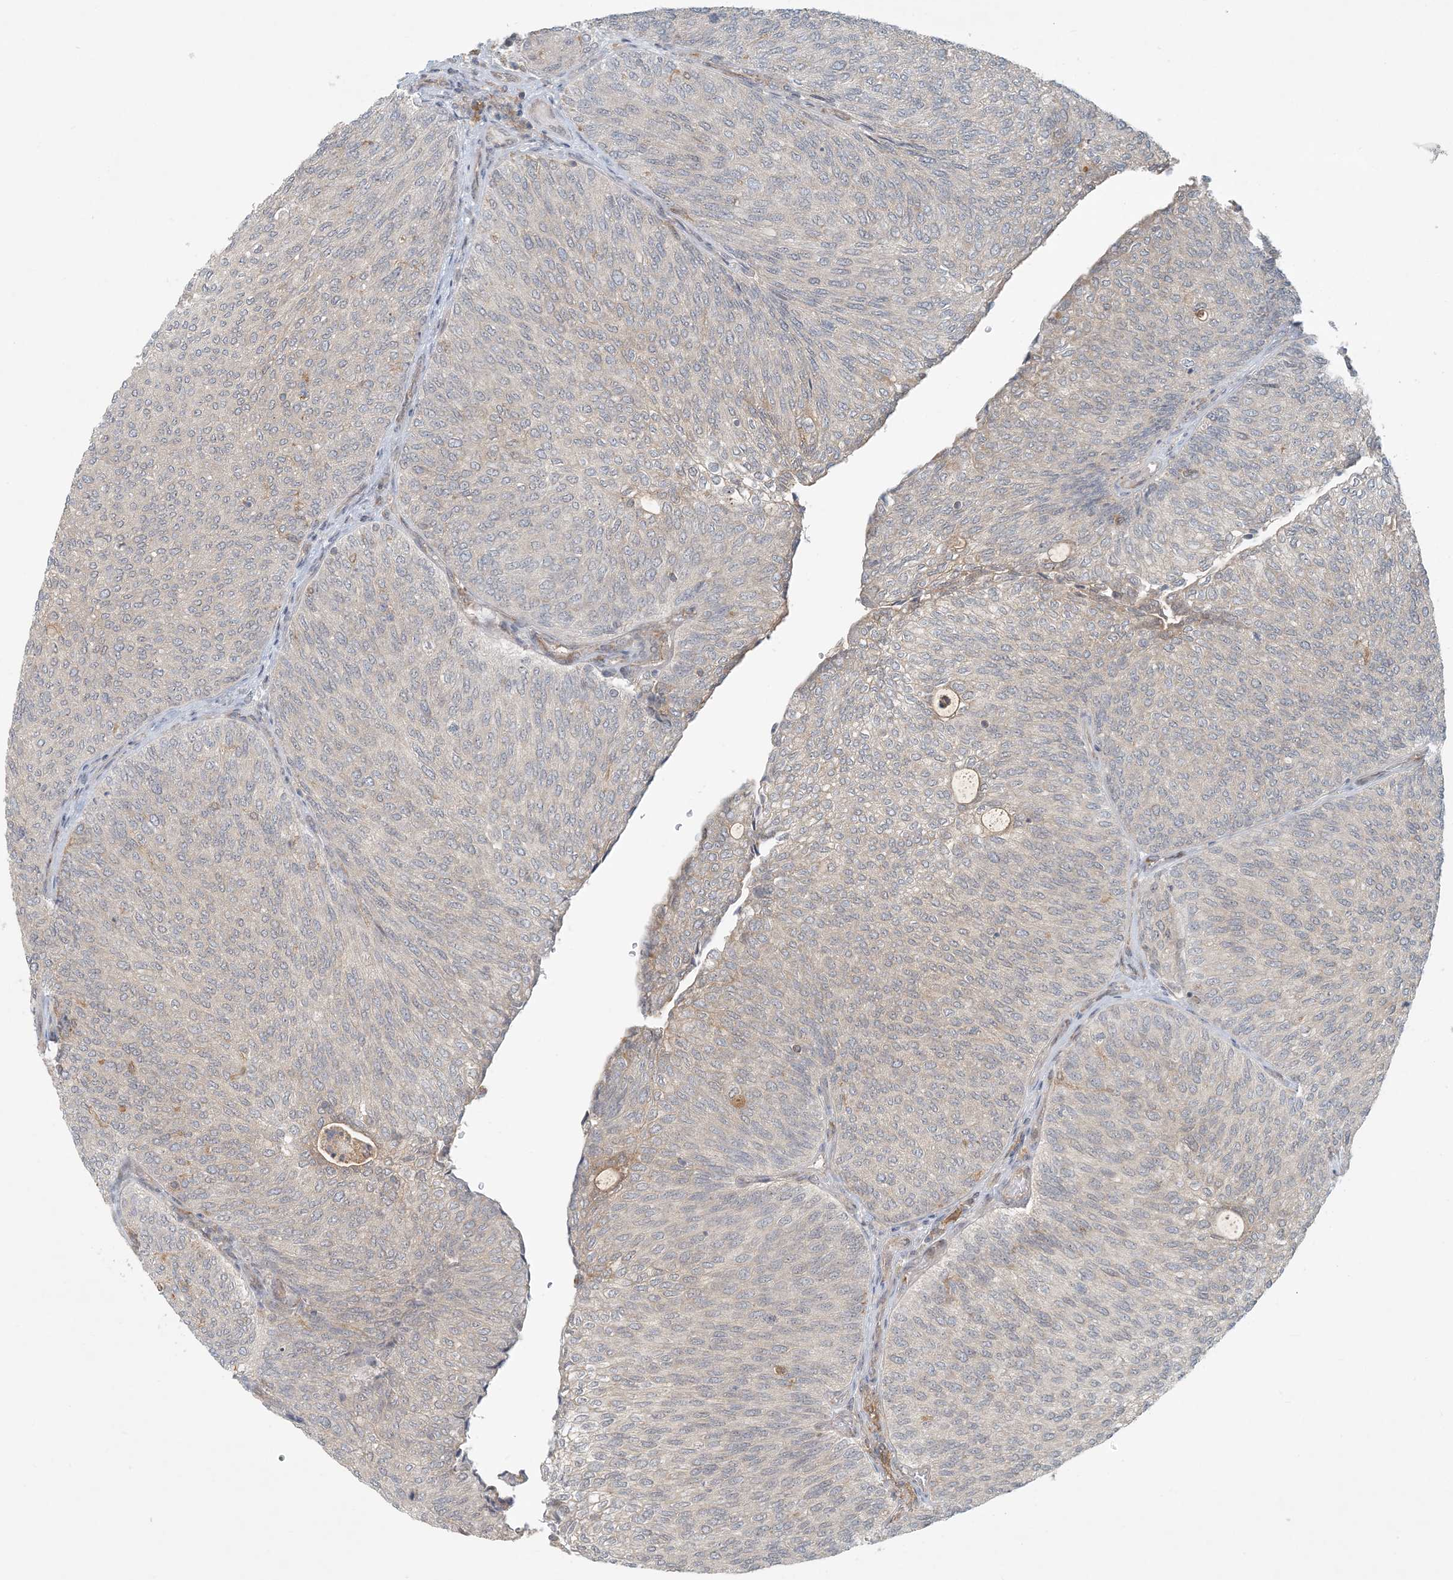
{"staining": {"intensity": "negative", "quantity": "none", "location": "none"}, "tissue": "urothelial cancer", "cell_type": "Tumor cells", "image_type": "cancer", "snomed": [{"axis": "morphology", "description": "Urothelial carcinoma, Low grade"}, {"axis": "topography", "description": "Urinary bladder"}], "caption": "Urothelial cancer stained for a protein using immunohistochemistry reveals no expression tumor cells.", "gene": "OBI1", "patient": {"sex": "female", "age": 79}}